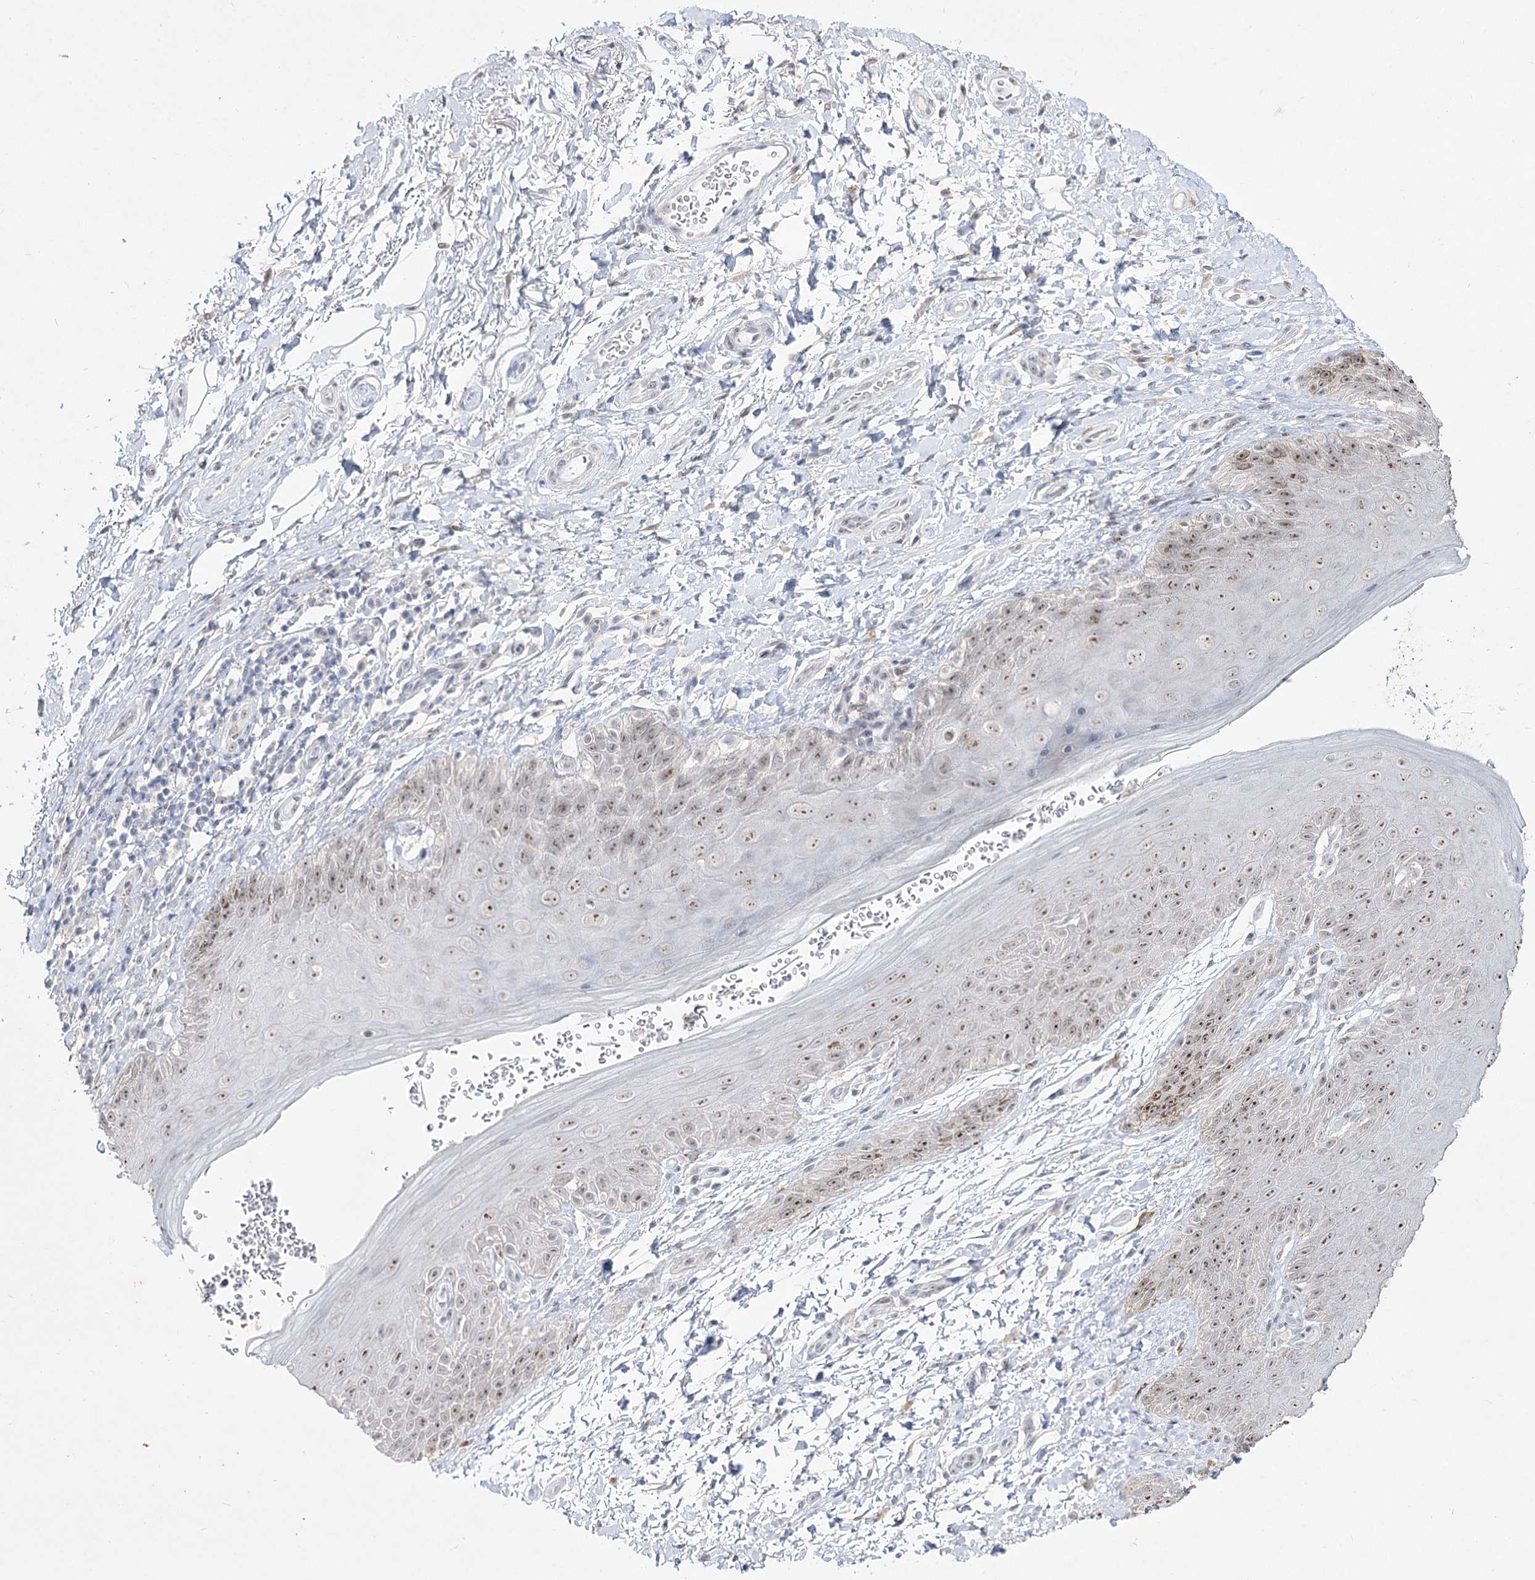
{"staining": {"intensity": "moderate", "quantity": ">75%", "location": "nuclear"}, "tissue": "skin", "cell_type": "Epidermal cells", "image_type": "normal", "snomed": [{"axis": "morphology", "description": "Normal tissue, NOS"}, {"axis": "topography", "description": "Anal"}], "caption": "Skin stained with immunohistochemistry exhibits moderate nuclear expression in approximately >75% of epidermal cells. (DAB (3,3'-diaminobenzidine) IHC, brown staining for protein, blue staining for nuclei).", "gene": "DDX50", "patient": {"sex": "male", "age": 44}}